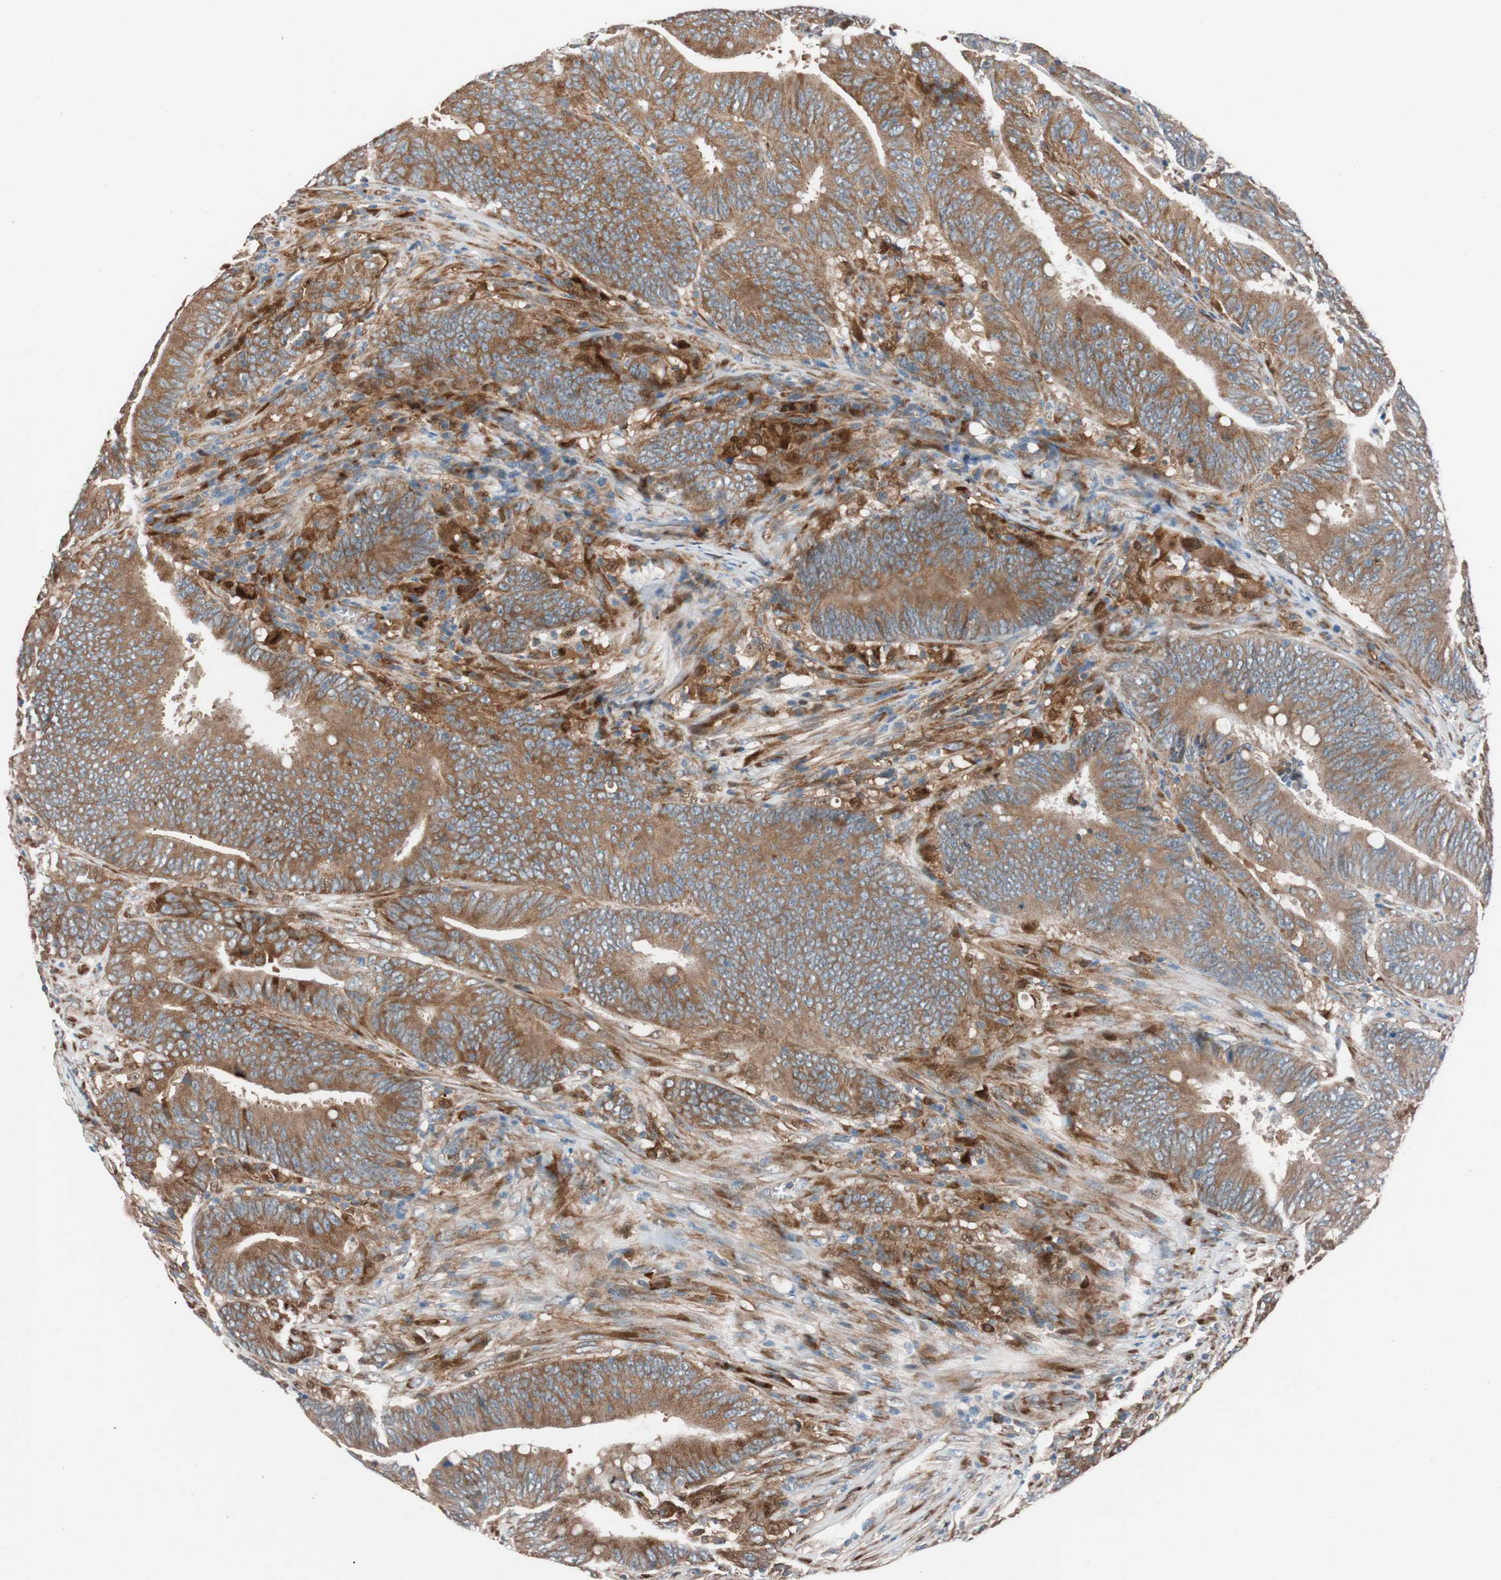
{"staining": {"intensity": "strong", "quantity": ">75%", "location": "cytoplasmic/membranous"}, "tissue": "colorectal cancer", "cell_type": "Tumor cells", "image_type": "cancer", "snomed": [{"axis": "morphology", "description": "Adenocarcinoma, NOS"}, {"axis": "topography", "description": "Colon"}], "caption": "Adenocarcinoma (colorectal) was stained to show a protein in brown. There is high levels of strong cytoplasmic/membranous positivity in about >75% of tumor cells.", "gene": "FAAH", "patient": {"sex": "male", "age": 45}}